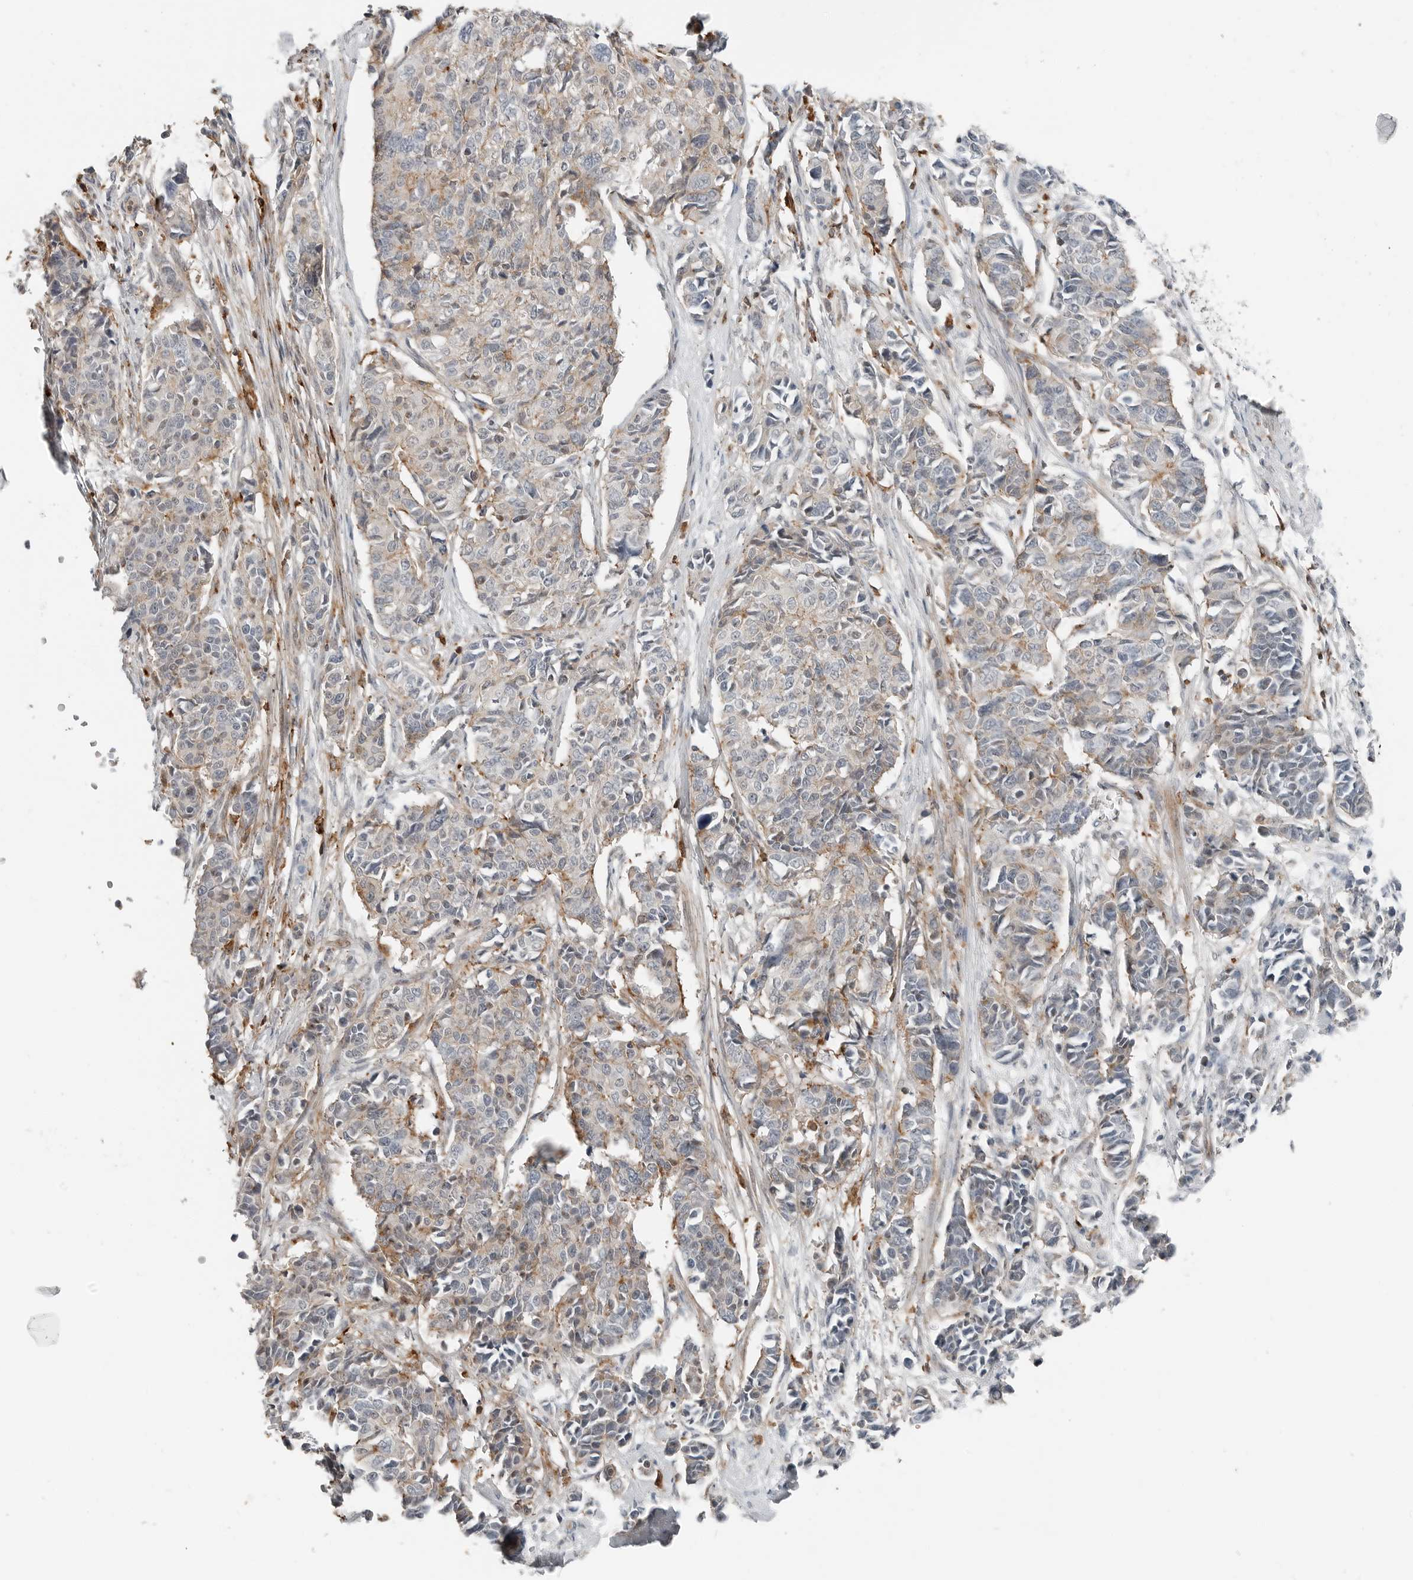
{"staining": {"intensity": "negative", "quantity": "none", "location": "none"}, "tissue": "cervical cancer", "cell_type": "Tumor cells", "image_type": "cancer", "snomed": [{"axis": "morphology", "description": "Normal tissue, NOS"}, {"axis": "morphology", "description": "Squamous cell carcinoma, NOS"}, {"axis": "topography", "description": "Cervix"}], "caption": "Immunohistochemical staining of human cervical squamous cell carcinoma displays no significant positivity in tumor cells.", "gene": "LEFTY2", "patient": {"sex": "female", "age": 35}}